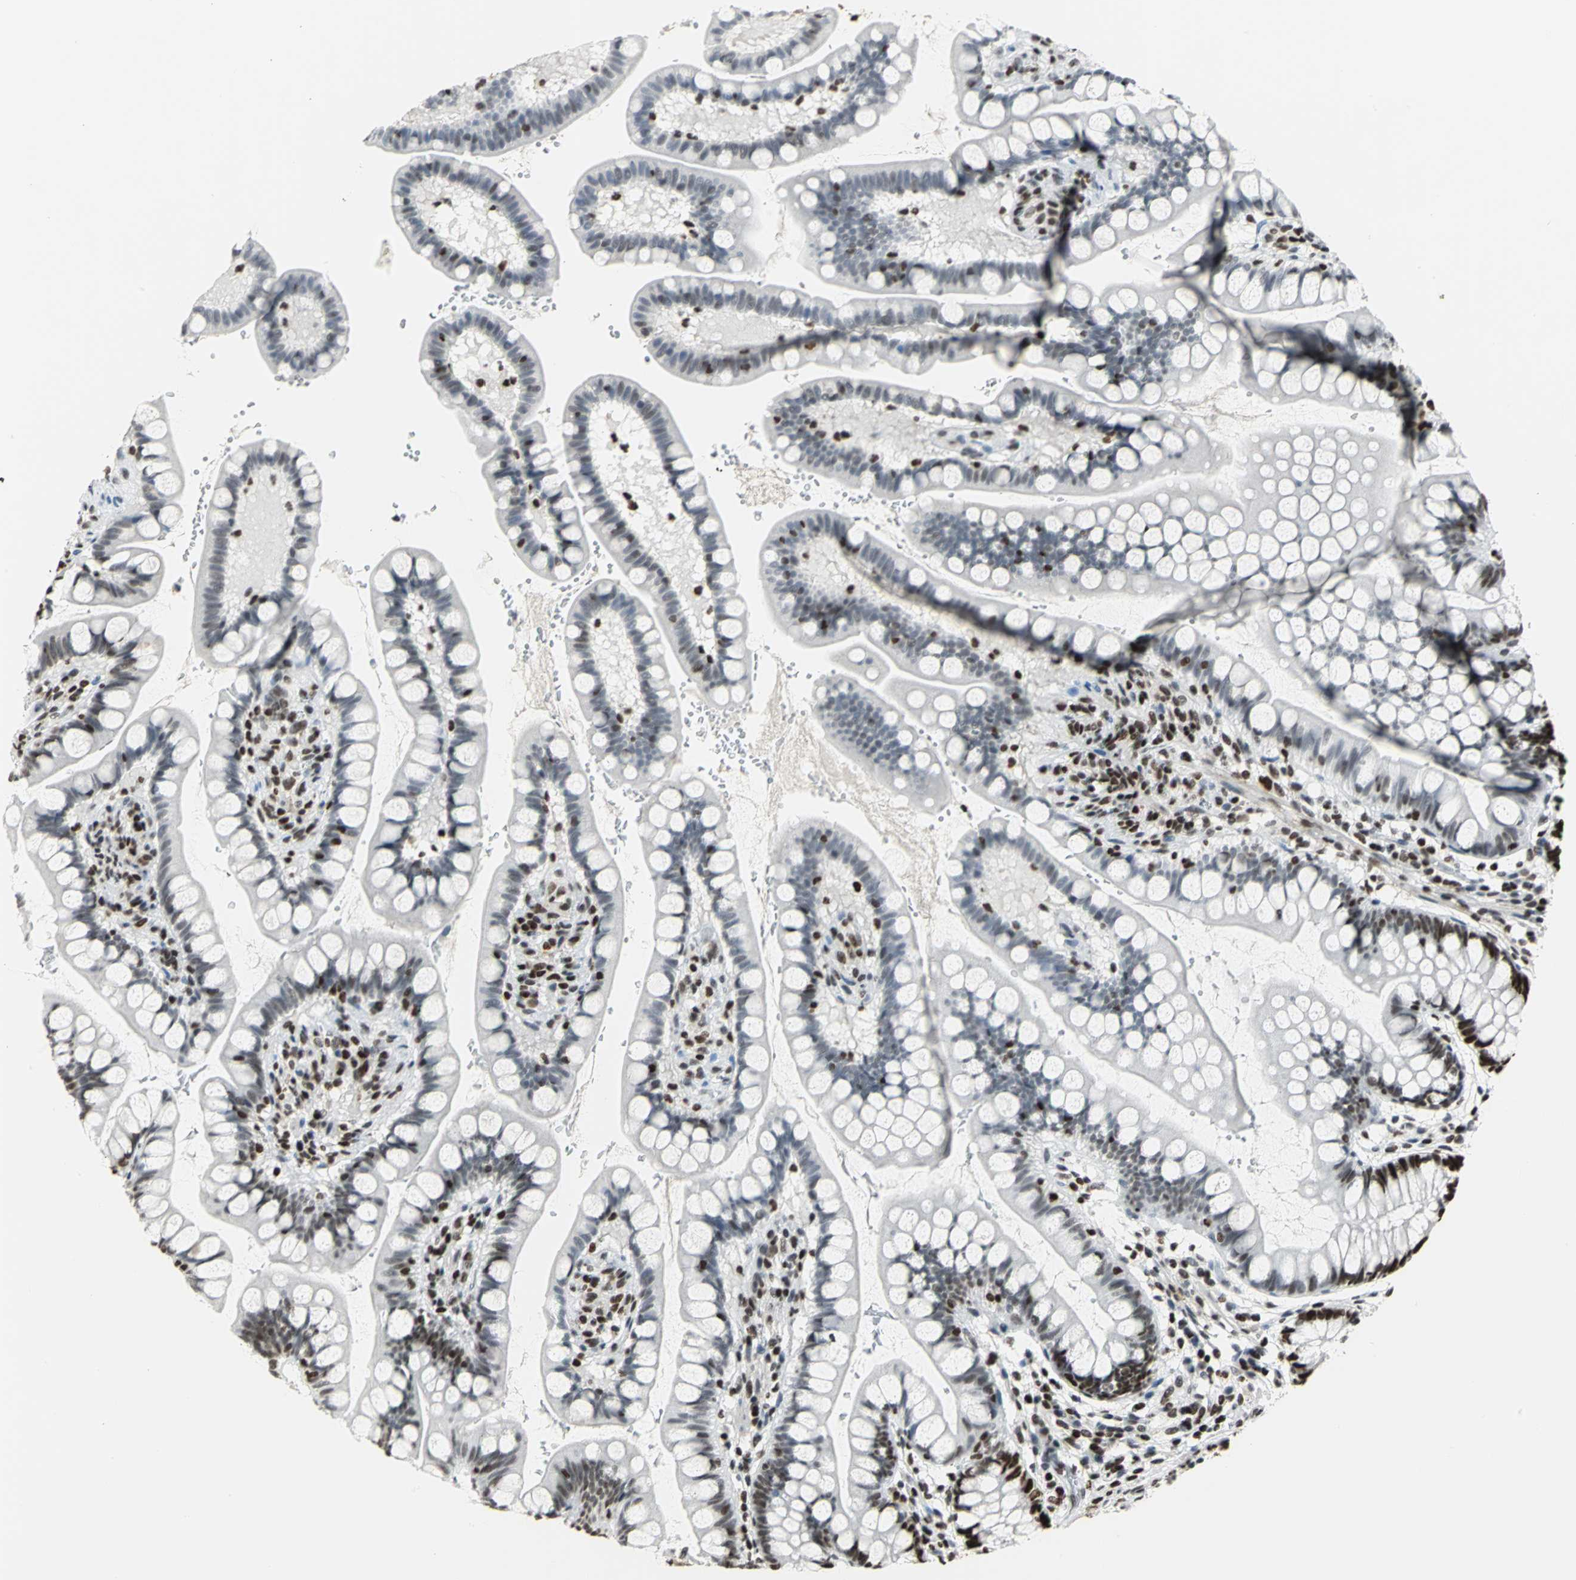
{"staining": {"intensity": "strong", "quantity": ">75%", "location": "nuclear"}, "tissue": "small intestine", "cell_type": "Glandular cells", "image_type": "normal", "snomed": [{"axis": "morphology", "description": "Normal tissue, NOS"}, {"axis": "topography", "description": "Small intestine"}], "caption": "This micrograph exhibits benign small intestine stained with immunohistochemistry (IHC) to label a protein in brown. The nuclear of glandular cells show strong positivity for the protein. Nuclei are counter-stained blue.", "gene": "HNRNPD", "patient": {"sex": "female", "age": 58}}